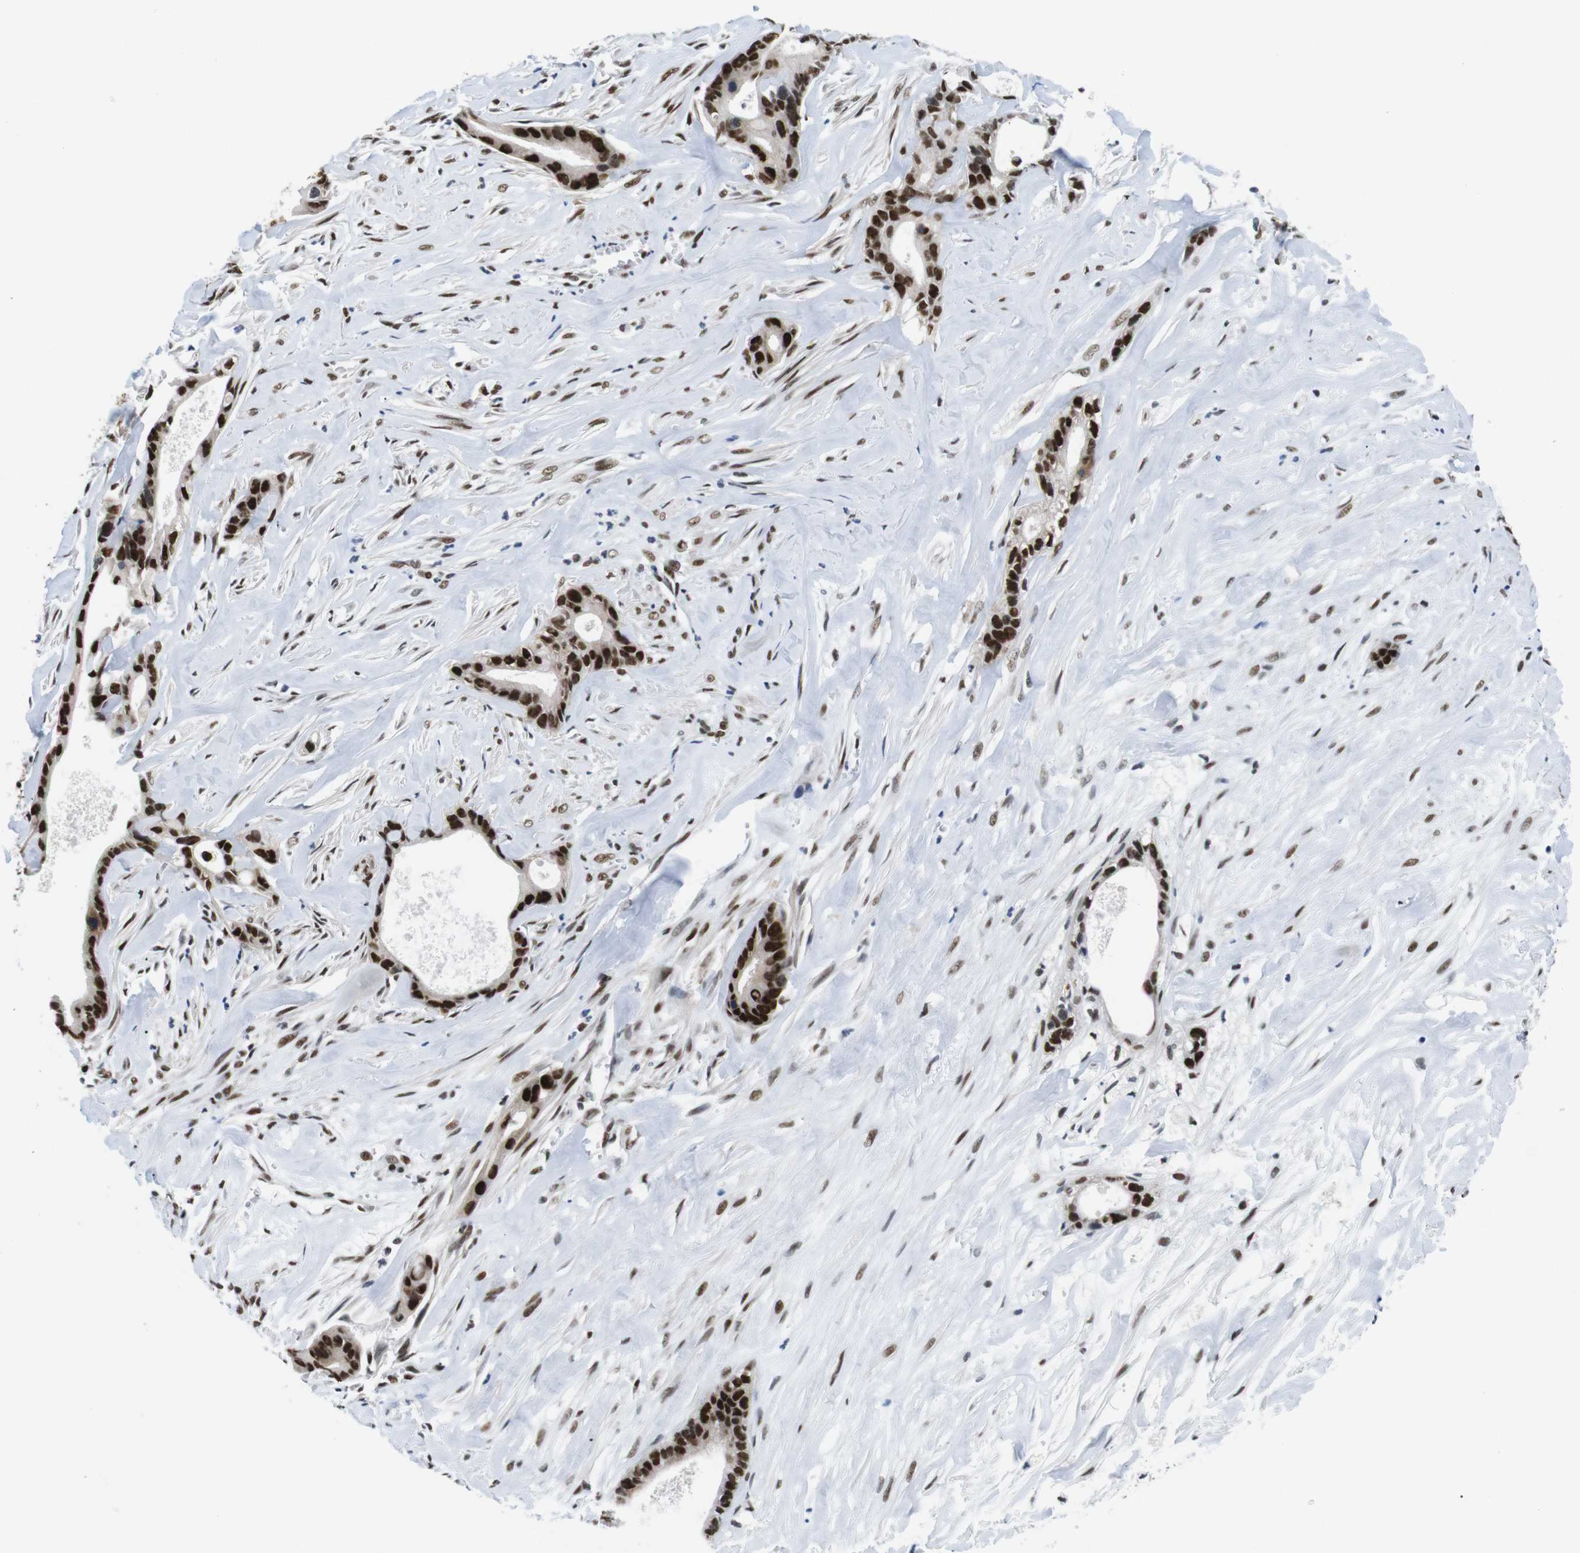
{"staining": {"intensity": "strong", "quantity": ">75%", "location": "nuclear"}, "tissue": "liver cancer", "cell_type": "Tumor cells", "image_type": "cancer", "snomed": [{"axis": "morphology", "description": "Cholangiocarcinoma"}, {"axis": "topography", "description": "Liver"}], "caption": "Immunohistochemical staining of cholangiocarcinoma (liver) exhibits high levels of strong nuclear positivity in about >75% of tumor cells. Ihc stains the protein in brown and the nuclei are stained blue.", "gene": "PSME3", "patient": {"sex": "female", "age": 55}}